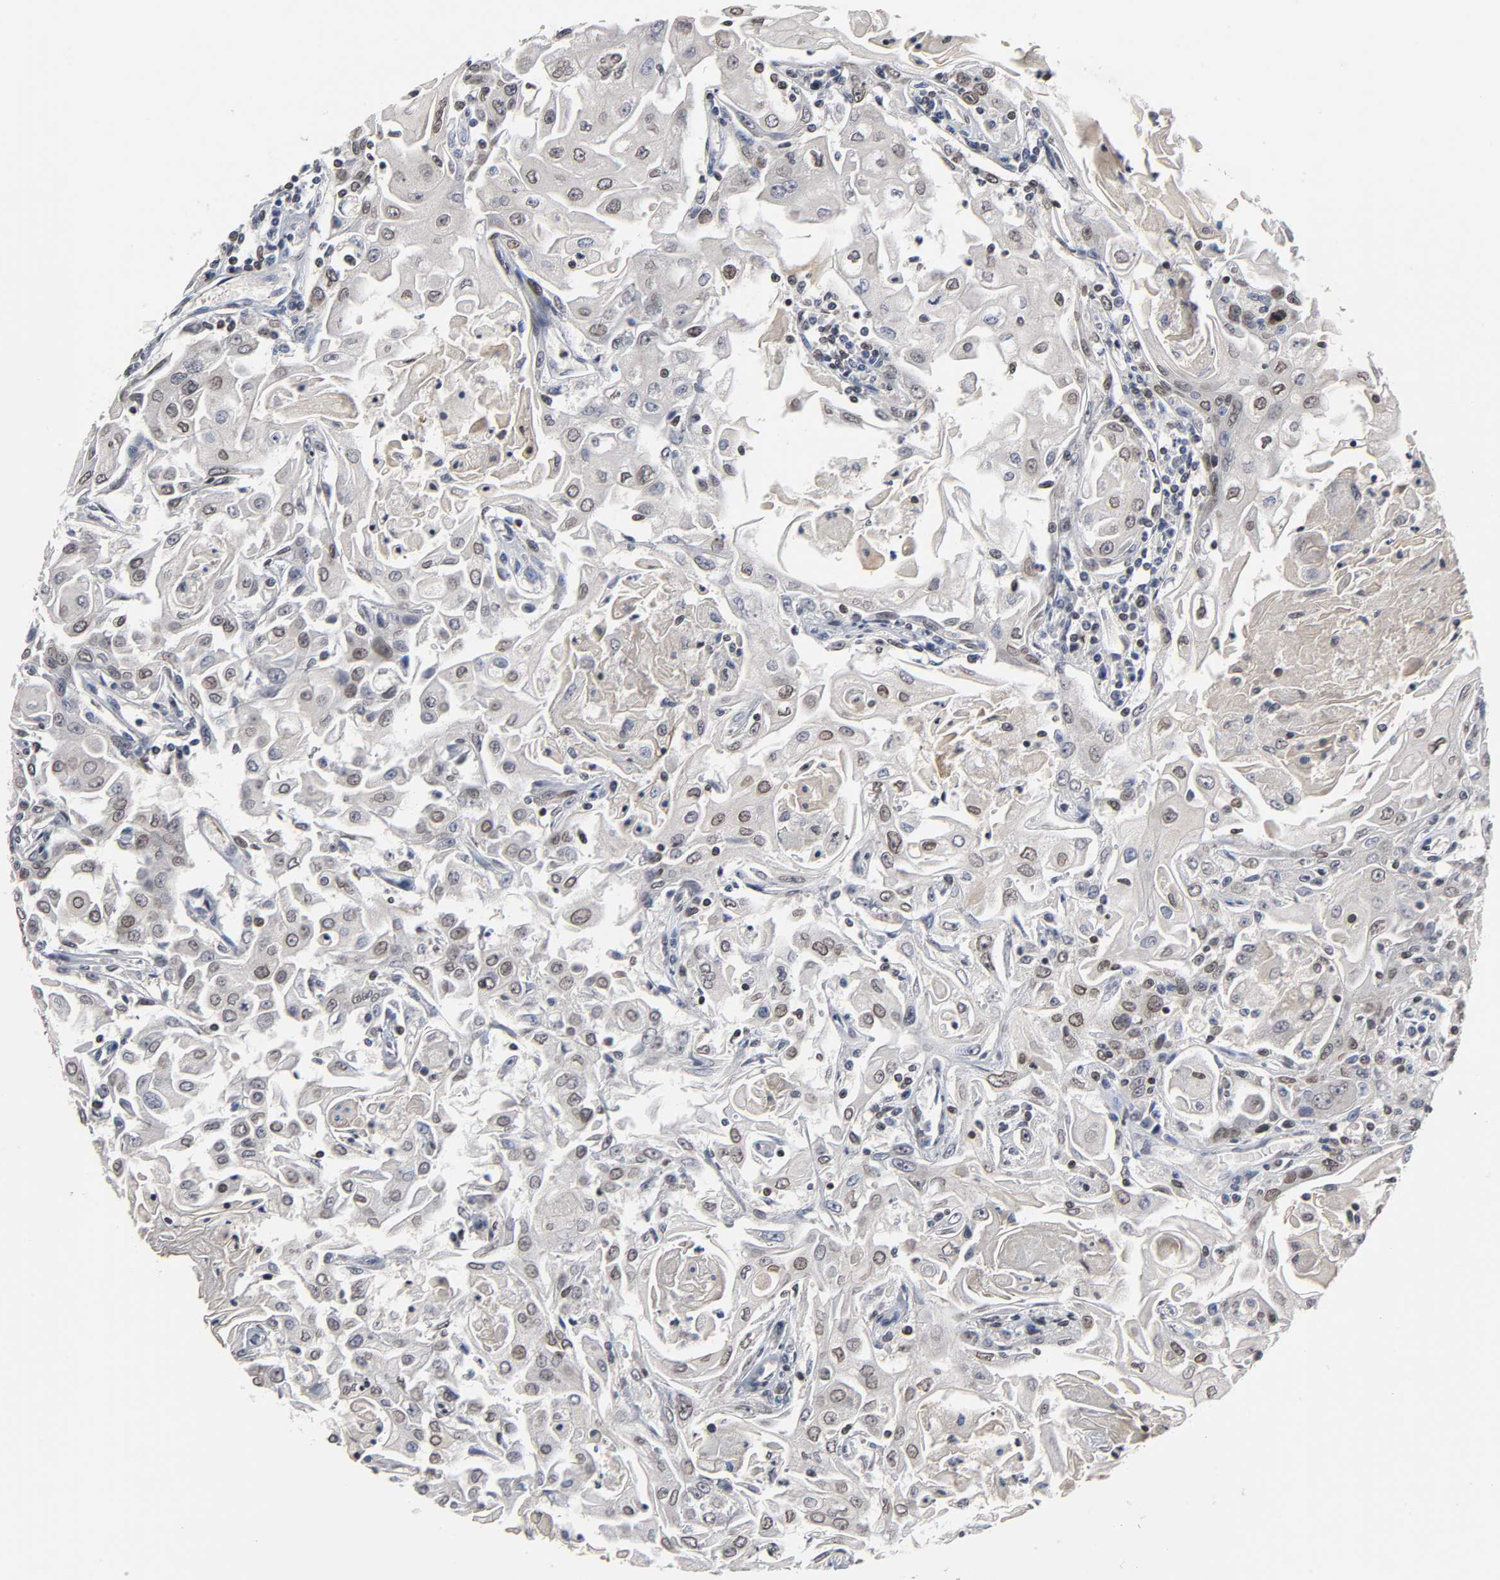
{"staining": {"intensity": "moderate", "quantity": ">75%", "location": "cytoplasmic/membranous,nuclear"}, "tissue": "head and neck cancer", "cell_type": "Tumor cells", "image_type": "cancer", "snomed": [{"axis": "morphology", "description": "Squamous cell carcinoma, NOS"}, {"axis": "topography", "description": "Oral tissue"}, {"axis": "topography", "description": "Head-Neck"}], "caption": "Head and neck squamous cell carcinoma was stained to show a protein in brown. There is medium levels of moderate cytoplasmic/membranous and nuclear positivity in approximately >75% of tumor cells.", "gene": "CPN2", "patient": {"sex": "female", "age": 76}}